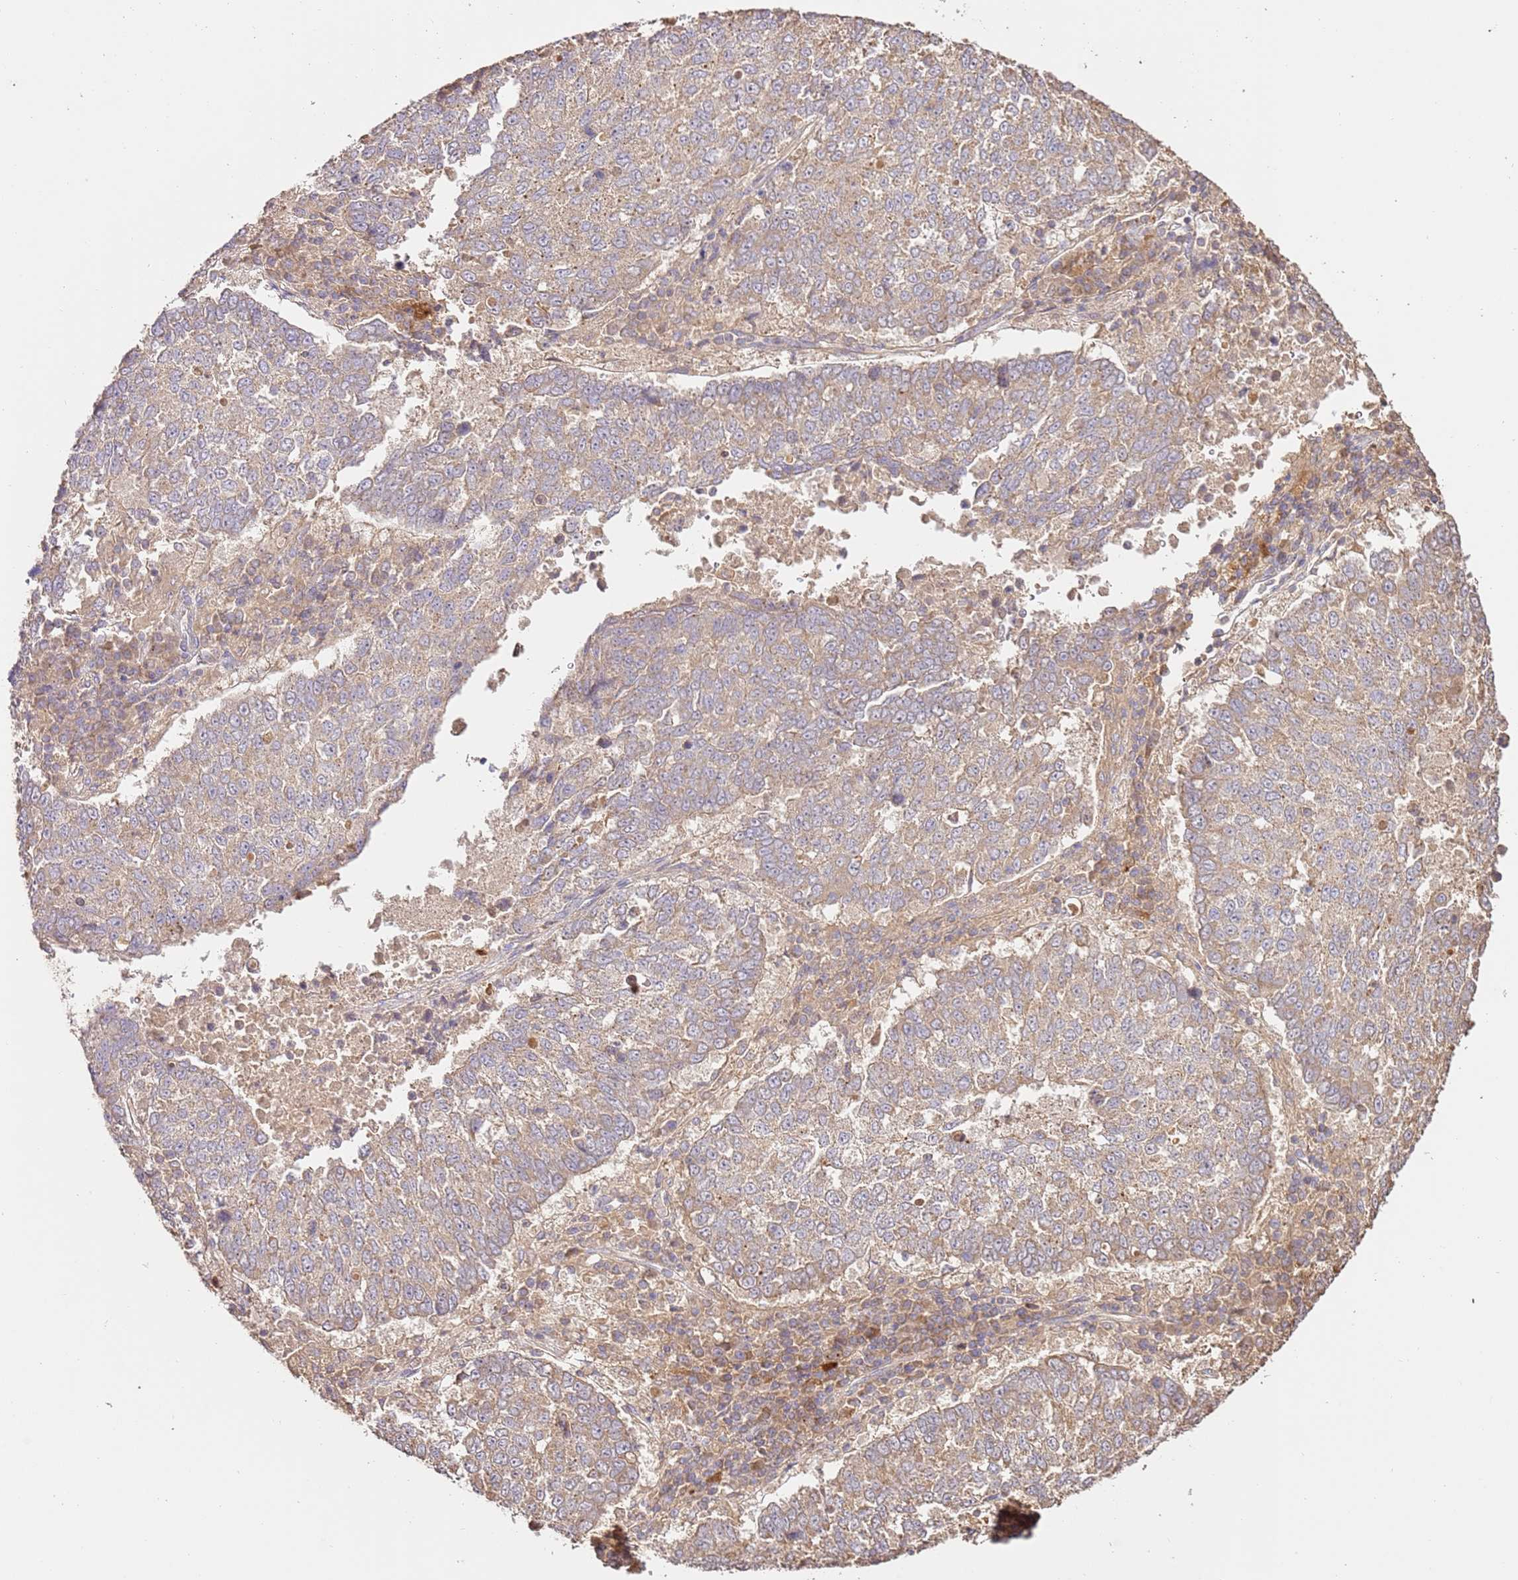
{"staining": {"intensity": "weak", "quantity": "25%-75%", "location": "cytoplasmic/membranous"}, "tissue": "lung cancer", "cell_type": "Tumor cells", "image_type": "cancer", "snomed": [{"axis": "morphology", "description": "Squamous cell carcinoma, NOS"}, {"axis": "topography", "description": "Lung"}], "caption": "Immunohistochemical staining of human squamous cell carcinoma (lung) displays low levels of weak cytoplasmic/membranous staining in about 25%-75% of tumor cells.", "gene": "CEP55", "patient": {"sex": "male", "age": 73}}